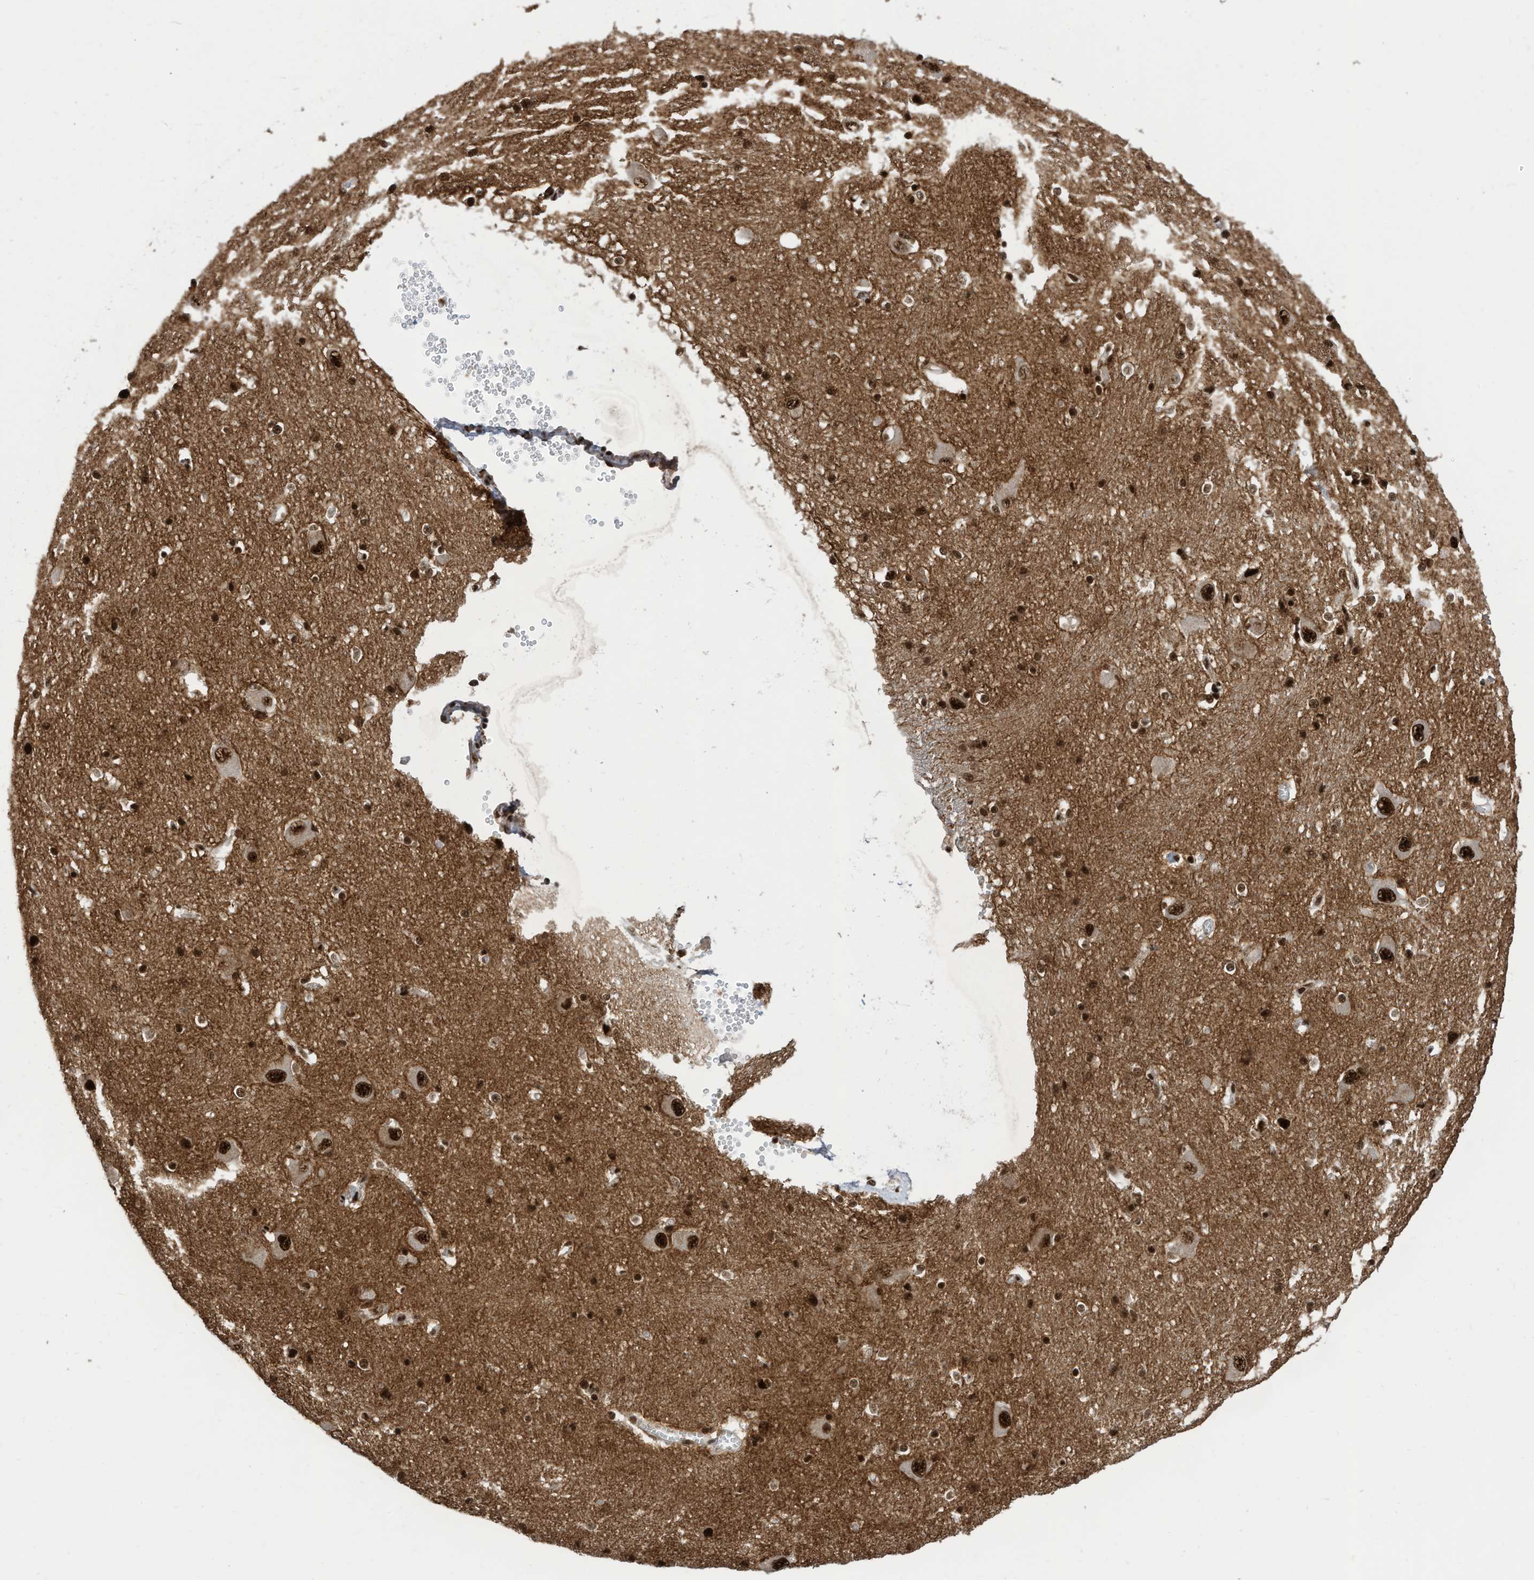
{"staining": {"intensity": "strong", "quantity": "25%-75%", "location": "nuclear"}, "tissue": "caudate", "cell_type": "Glial cells", "image_type": "normal", "snomed": [{"axis": "morphology", "description": "Normal tissue, NOS"}, {"axis": "topography", "description": "Lateral ventricle wall"}], "caption": "DAB immunohistochemical staining of normal caudate shows strong nuclear protein staining in about 25%-75% of glial cells.", "gene": "SF3A3", "patient": {"sex": "male", "age": 37}}